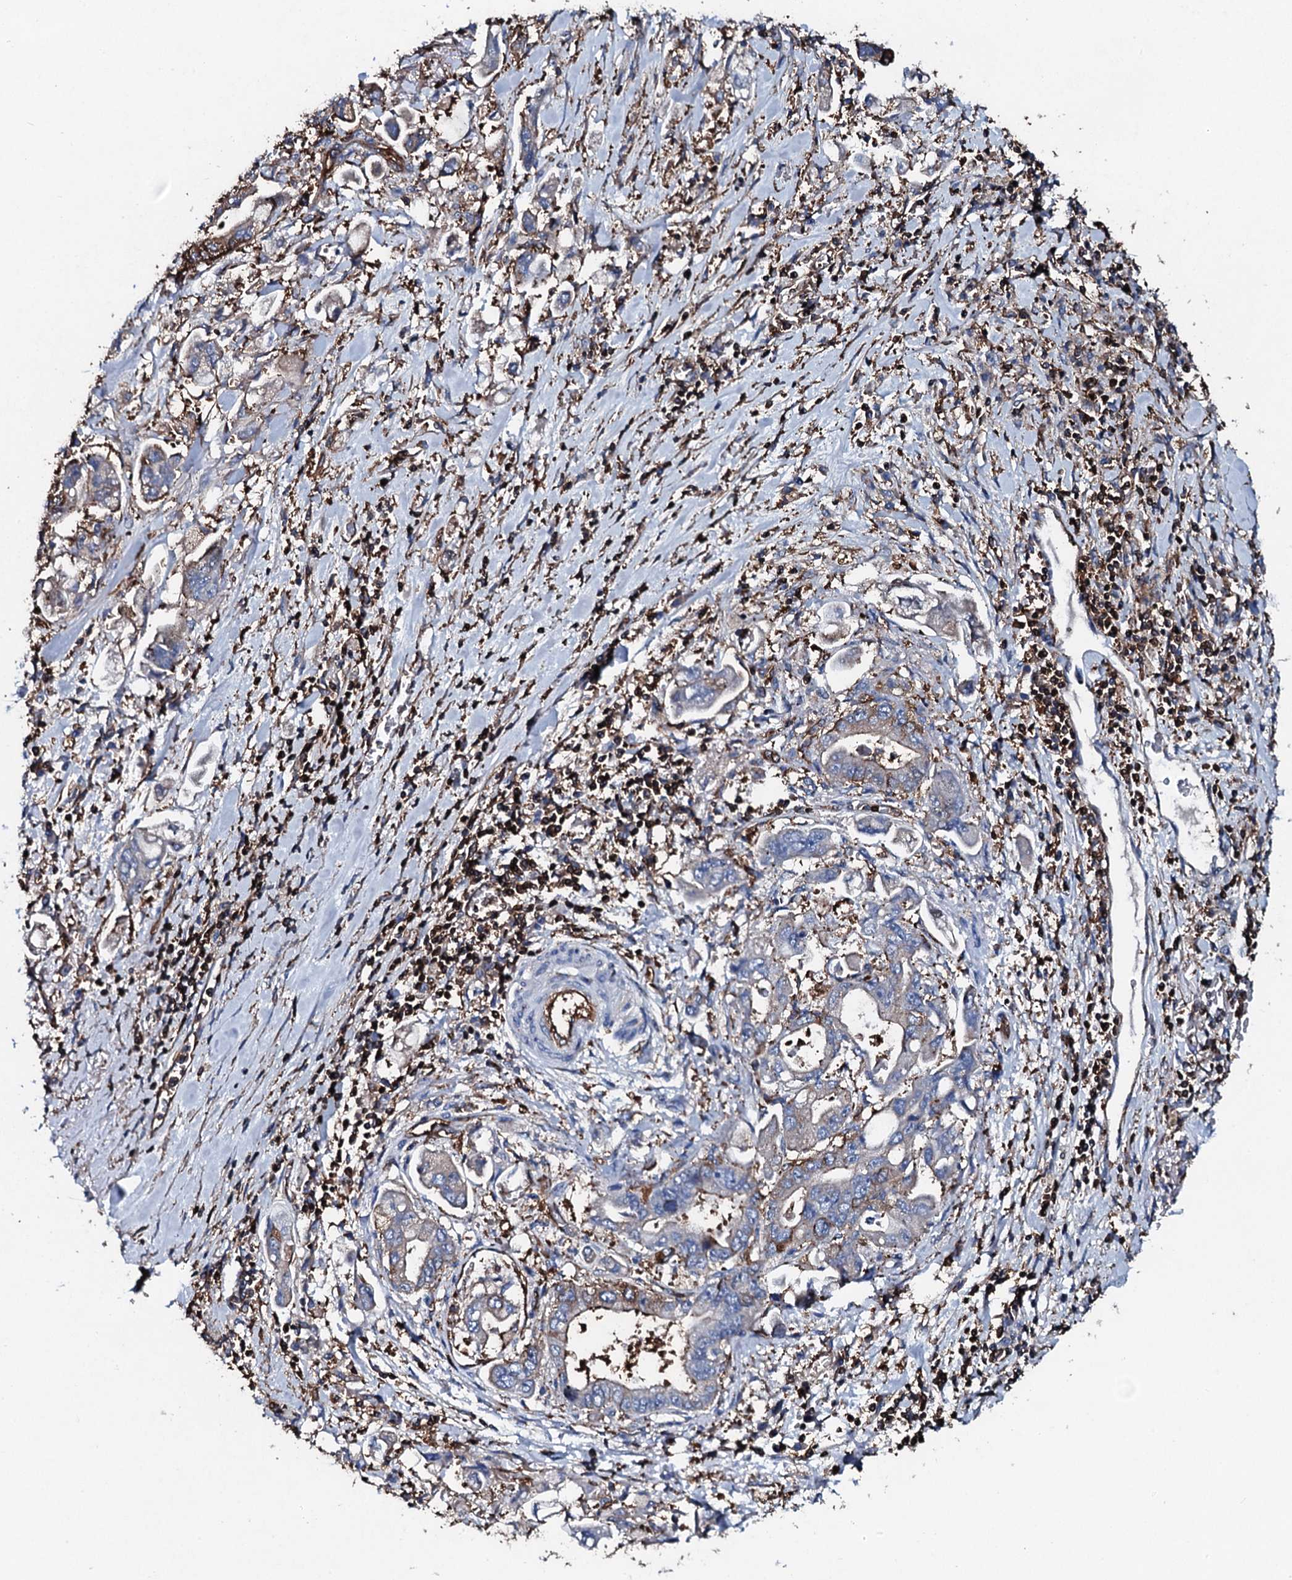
{"staining": {"intensity": "weak", "quantity": "<25%", "location": "cytoplasmic/membranous"}, "tissue": "stomach cancer", "cell_type": "Tumor cells", "image_type": "cancer", "snomed": [{"axis": "morphology", "description": "Adenocarcinoma, NOS"}, {"axis": "topography", "description": "Stomach"}], "caption": "Photomicrograph shows no protein positivity in tumor cells of stomach adenocarcinoma tissue. (DAB (3,3'-diaminobenzidine) immunohistochemistry with hematoxylin counter stain).", "gene": "MS4A4E", "patient": {"sex": "male", "age": 62}}